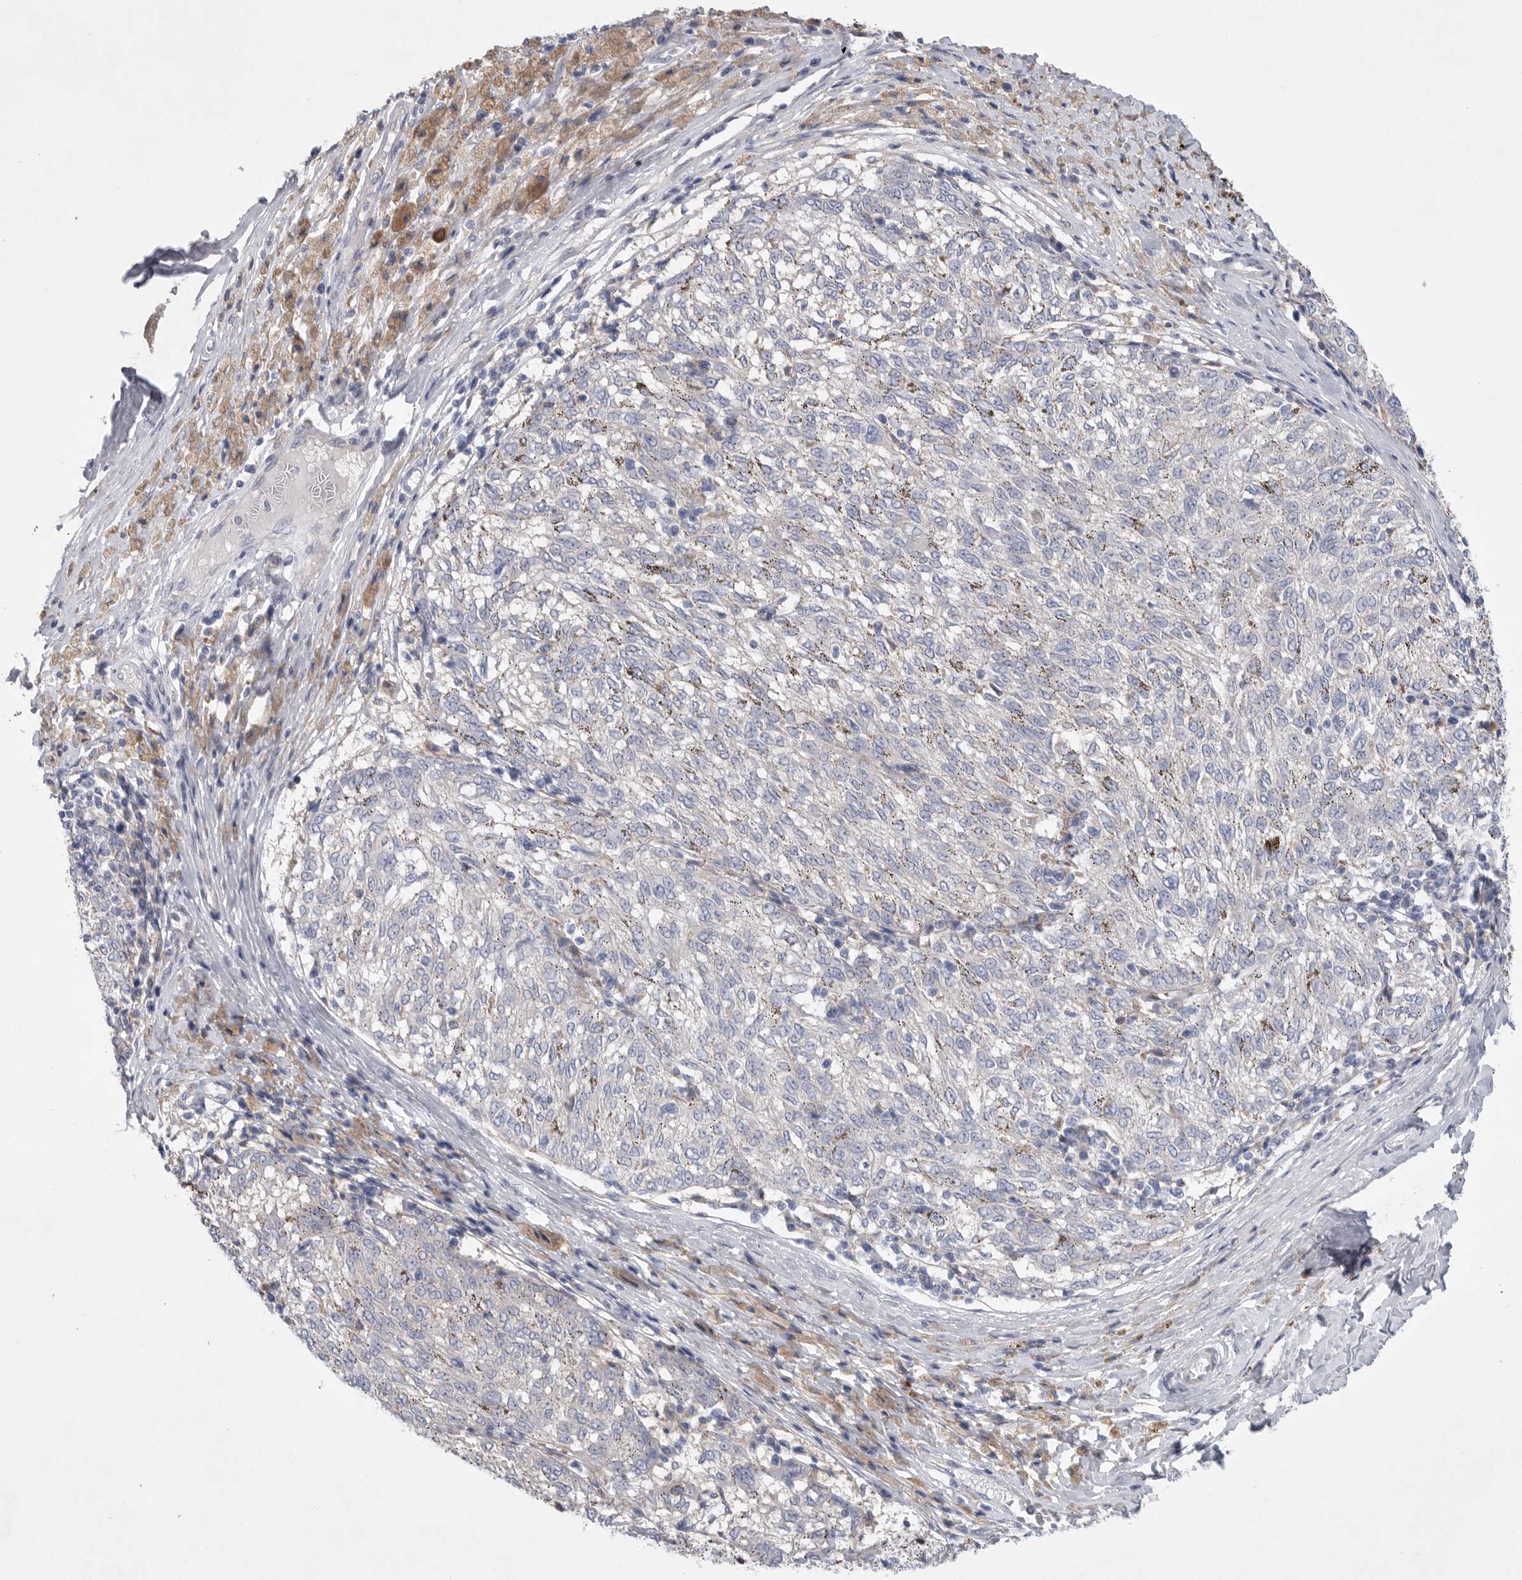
{"staining": {"intensity": "negative", "quantity": "none", "location": "none"}, "tissue": "melanoma", "cell_type": "Tumor cells", "image_type": "cancer", "snomed": [{"axis": "morphology", "description": "Malignant melanoma, NOS"}, {"axis": "topography", "description": "Skin"}], "caption": "Tumor cells show no significant protein staining in melanoma. (DAB (3,3'-diaminobenzidine) immunohistochemistry visualized using brightfield microscopy, high magnification).", "gene": "CAMK2B", "patient": {"sex": "female", "age": 72}}